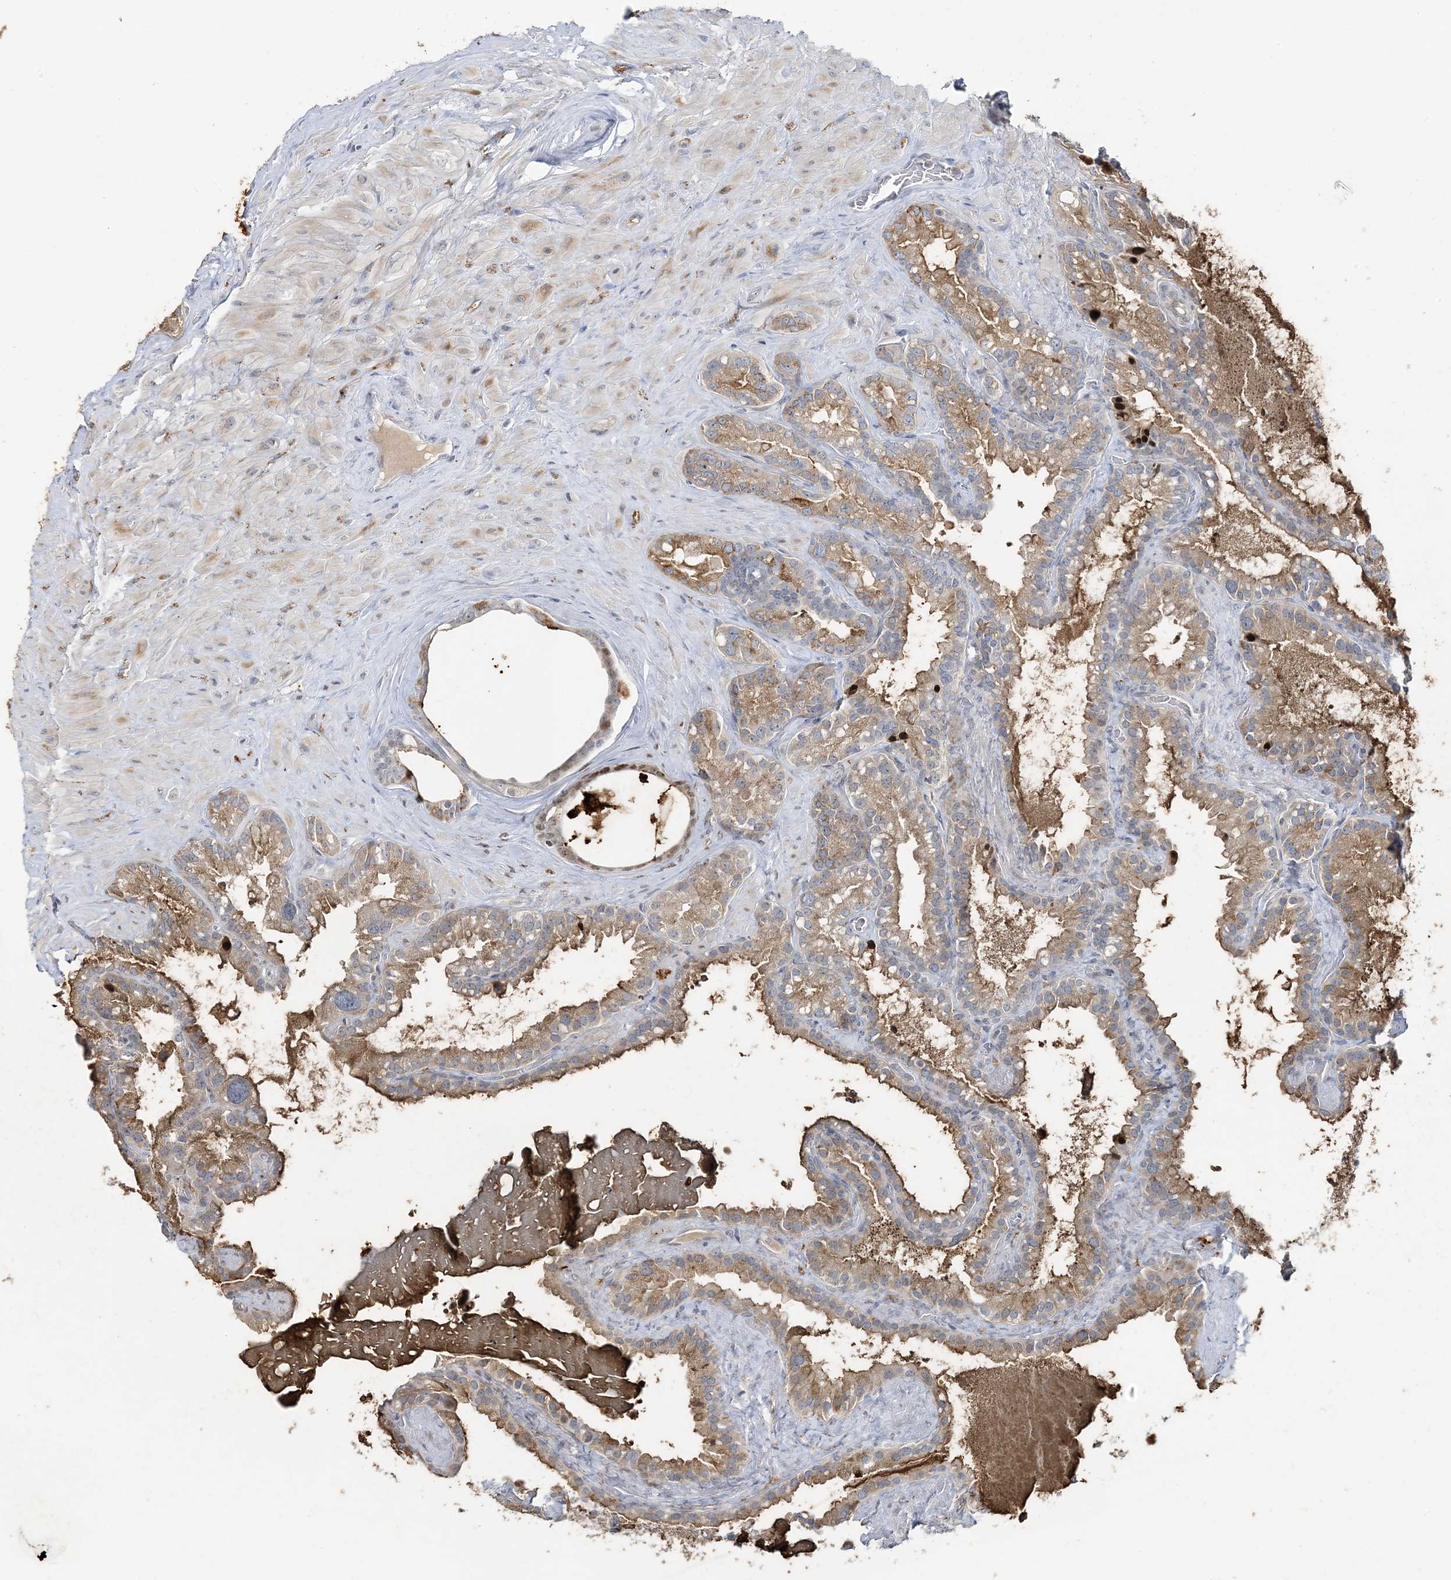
{"staining": {"intensity": "moderate", "quantity": ">75%", "location": "cytoplasmic/membranous,nuclear"}, "tissue": "seminal vesicle", "cell_type": "Glandular cells", "image_type": "normal", "snomed": [{"axis": "morphology", "description": "Normal tissue, NOS"}, {"axis": "topography", "description": "Prostate"}, {"axis": "topography", "description": "Seminal veicle"}], "caption": "Seminal vesicle stained with DAB (3,3'-diaminobenzidine) immunohistochemistry reveals medium levels of moderate cytoplasmic/membranous,nuclear staining in approximately >75% of glandular cells.", "gene": "LEXM", "patient": {"sex": "male", "age": 68}}